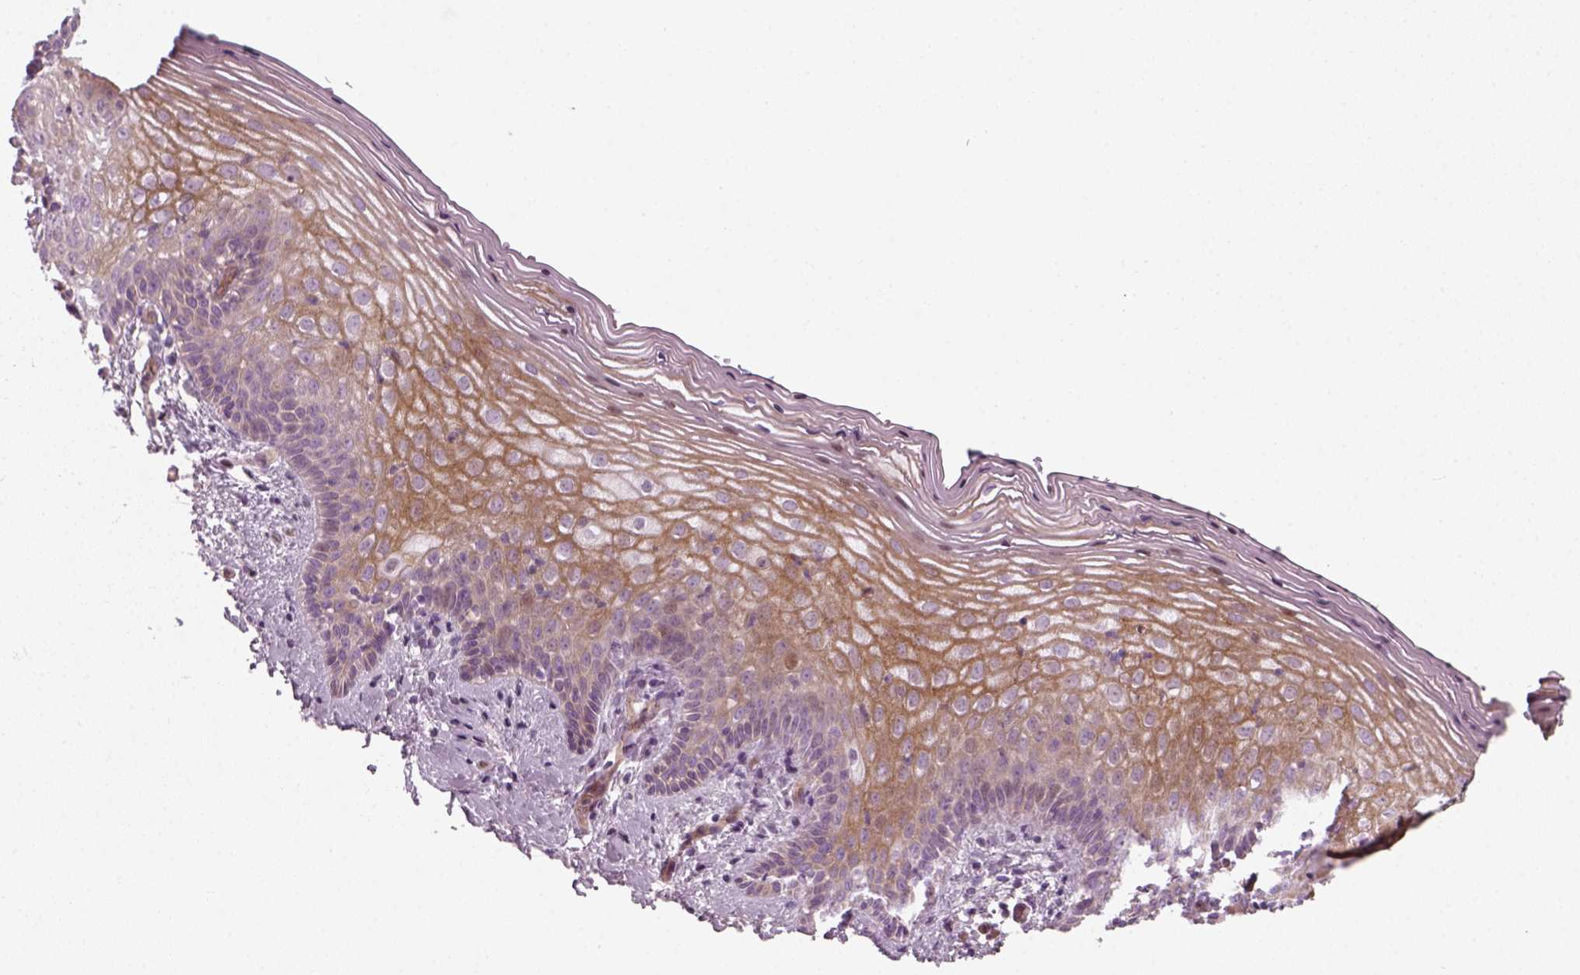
{"staining": {"intensity": "moderate", "quantity": "25%-75%", "location": "cytoplasmic/membranous,nuclear"}, "tissue": "vagina", "cell_type": "Squamous epithelial cells", "image_type": "normal", "snomed": [{"axis": "morphology", "description": "Normal tissue, NOS"}, {"axis": "topography", "description": "Vagina"}], "caption": "Protein staining of normal vagina displays moderate cytoplasmic/membranous,nuclear positivity in about 25%-75% of squamous epithelial cells. (Brightfield microscopy of DAB IHC at high magnification).", "gene": "DNASE1L1", "patient": {"sex": "female", "age": 45}}